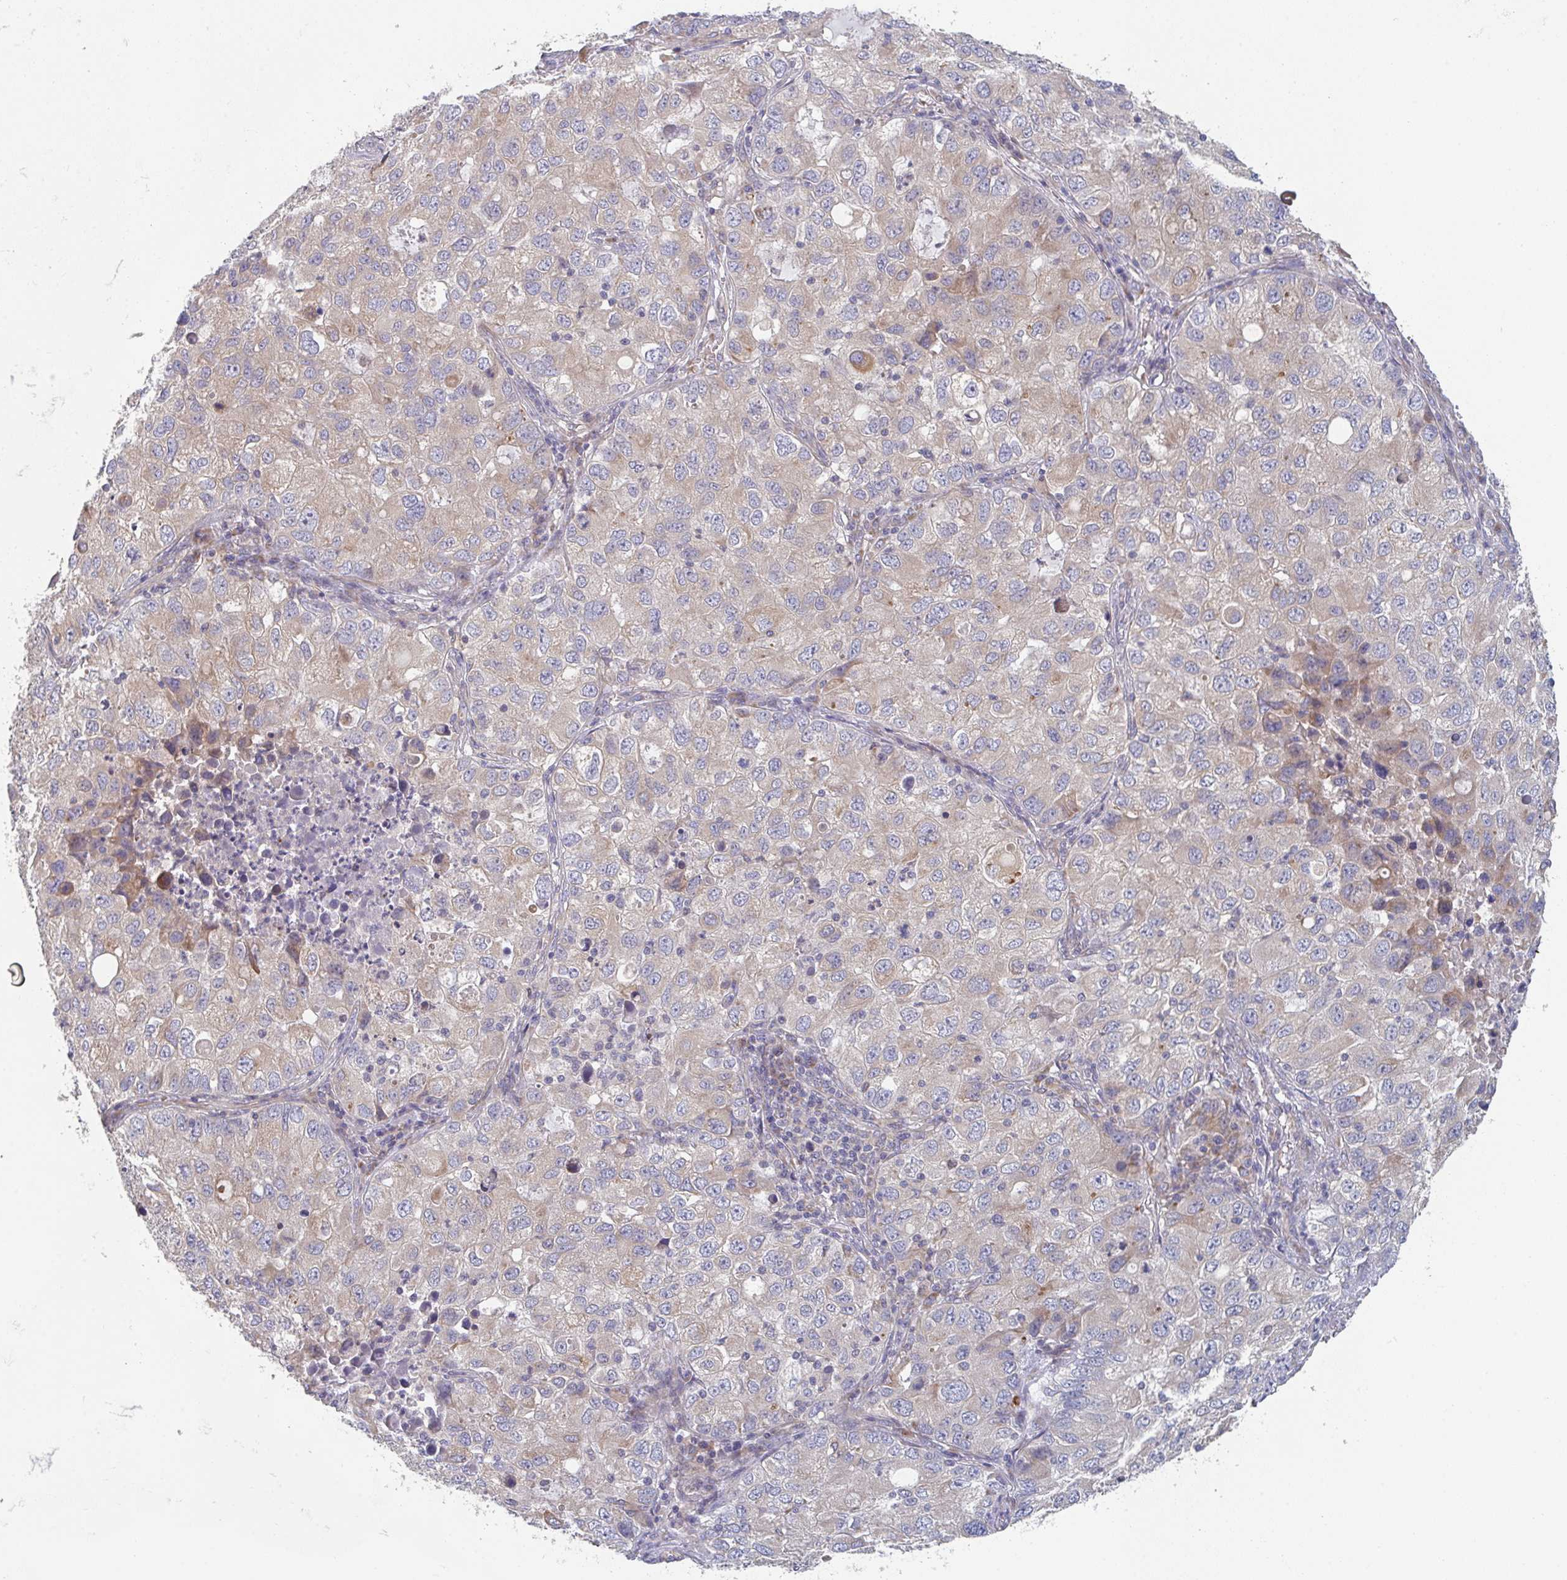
{"staining": {"intensity": "weak", "quantity": "25%-75%", "location": "cytoplasmic/membranous"}, "tissue": "lung cancer", "cell_type": "Tumor cells", "image_type": "cancer", "snomed": [{"axis": "morphology", "description": "Normal morphology"}, {"axis": "morphology", "description": "Adenocarcinoma, NOS"}, {"axis": "topography", "description": "Lymph node"}, {"axis": "topography", "description": "Lung"}], "caption": "This is a micrograph of immunohistochemistry staining of lung cancer (adenocarcinoma), which shows weak staining in the cytoplasmic/membranous of tumor cells.", "gene": "ELOVL1", "patient": {"sex": "female", "age": 51}}